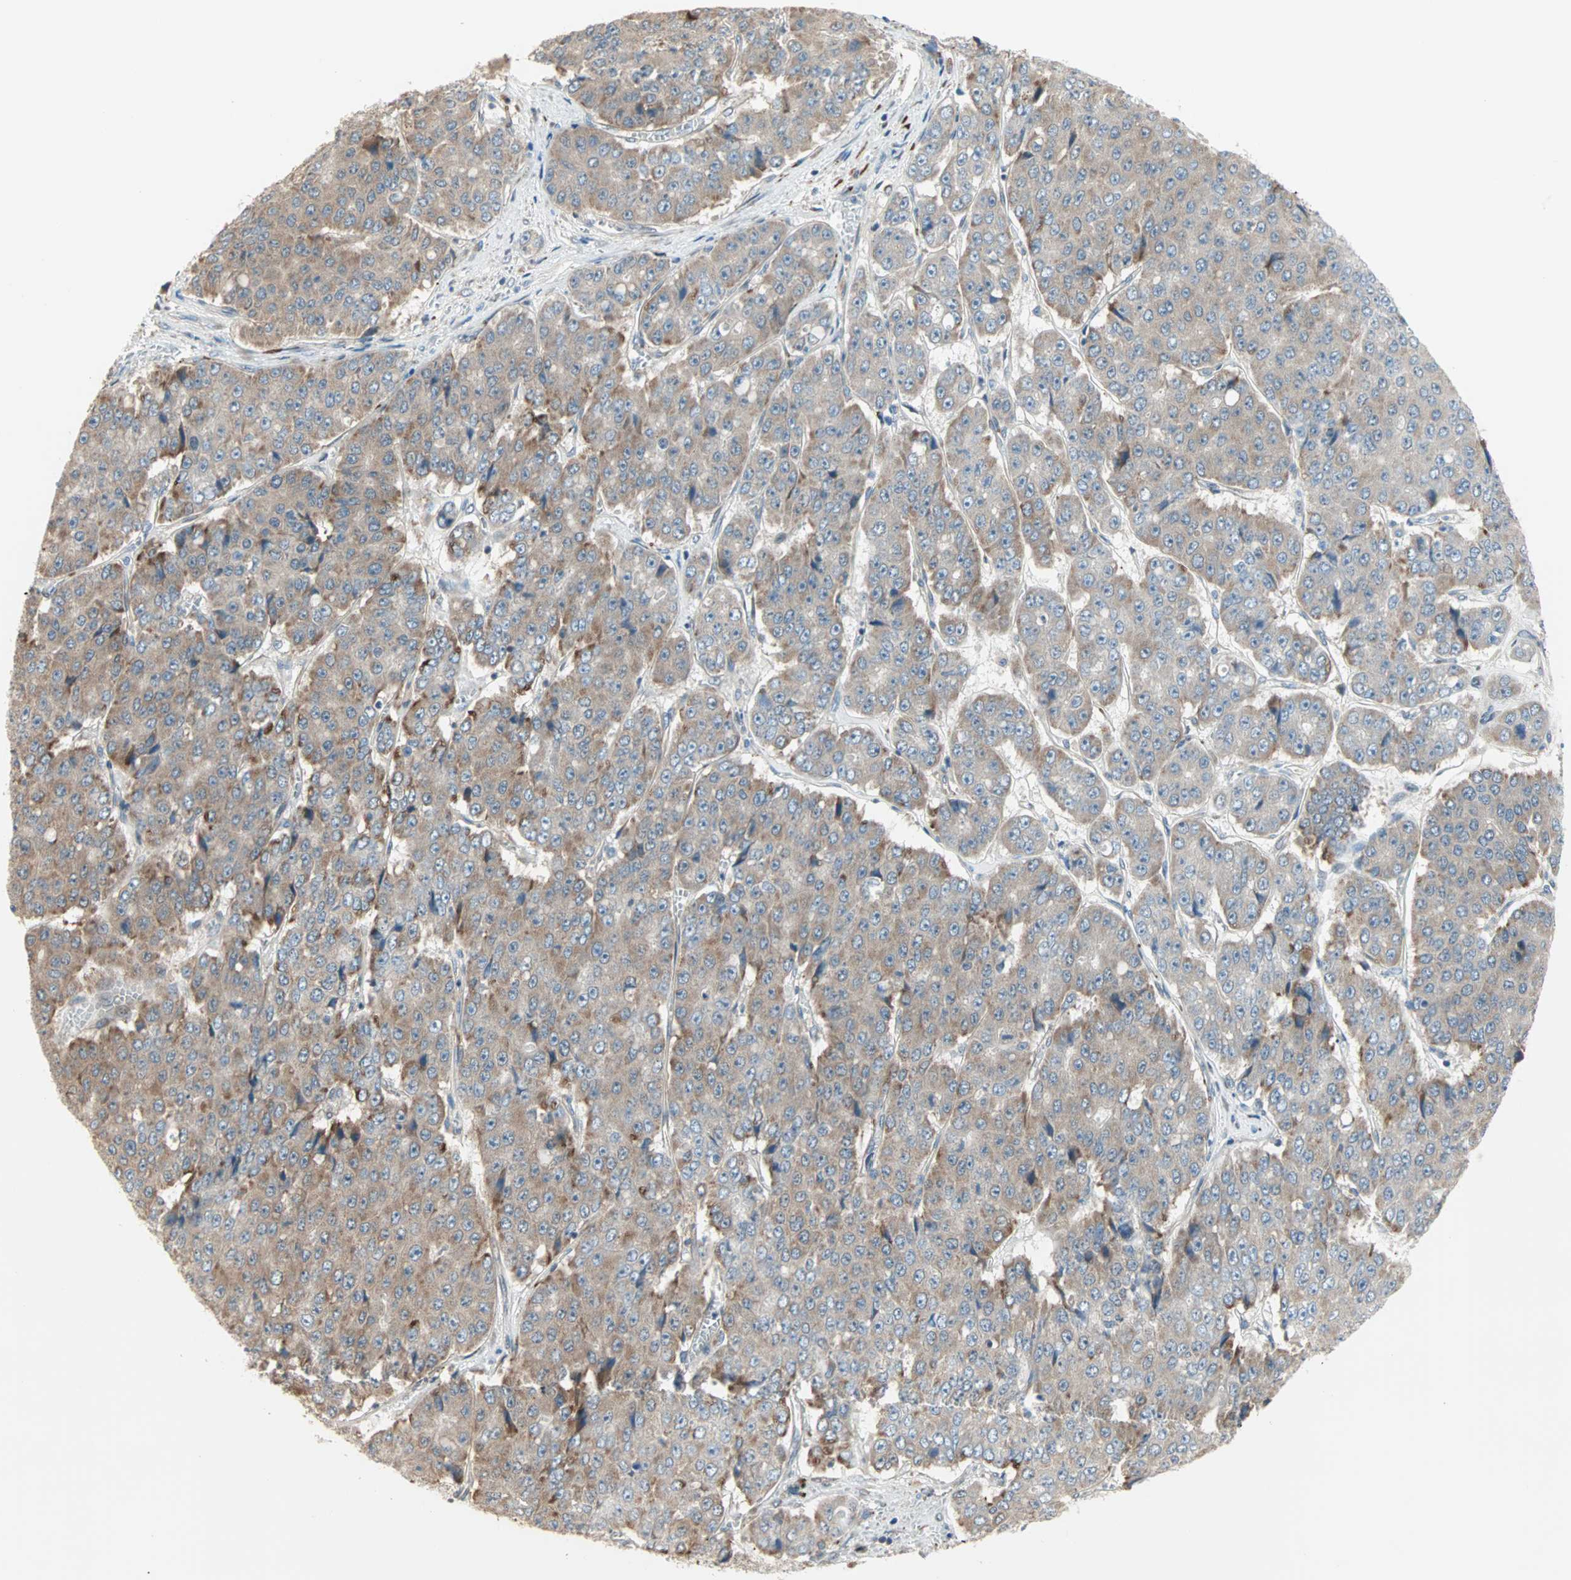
{"staining": {"intensity": "weak", "quantity": "25%-75%", "location": "cytoplasmic/membranous"}, "tissue": "pancreatic cancer", "cell_type": "Tumor cells", "image_type": "cancer", "snomed": [{"axis": "morphology", "description": "Adenocarcinoma, NOS"}, {"axis": "topography", "description": "Pancreas"}], "caption": "Brown immunohistochemical staining in pancreatic adenocarcinoma displays weak cytoplasmic/membranous positivity in approximately 25%-75% of tumor cells. The staining is performed using DAB (3,3'-diaminobenzidine) brown chromogen to label protein expression. The nuclei are counter-stained blue using hematoxylin.", "gene": "SAR1A", "patient": {"sex": "male", "age": 50}}